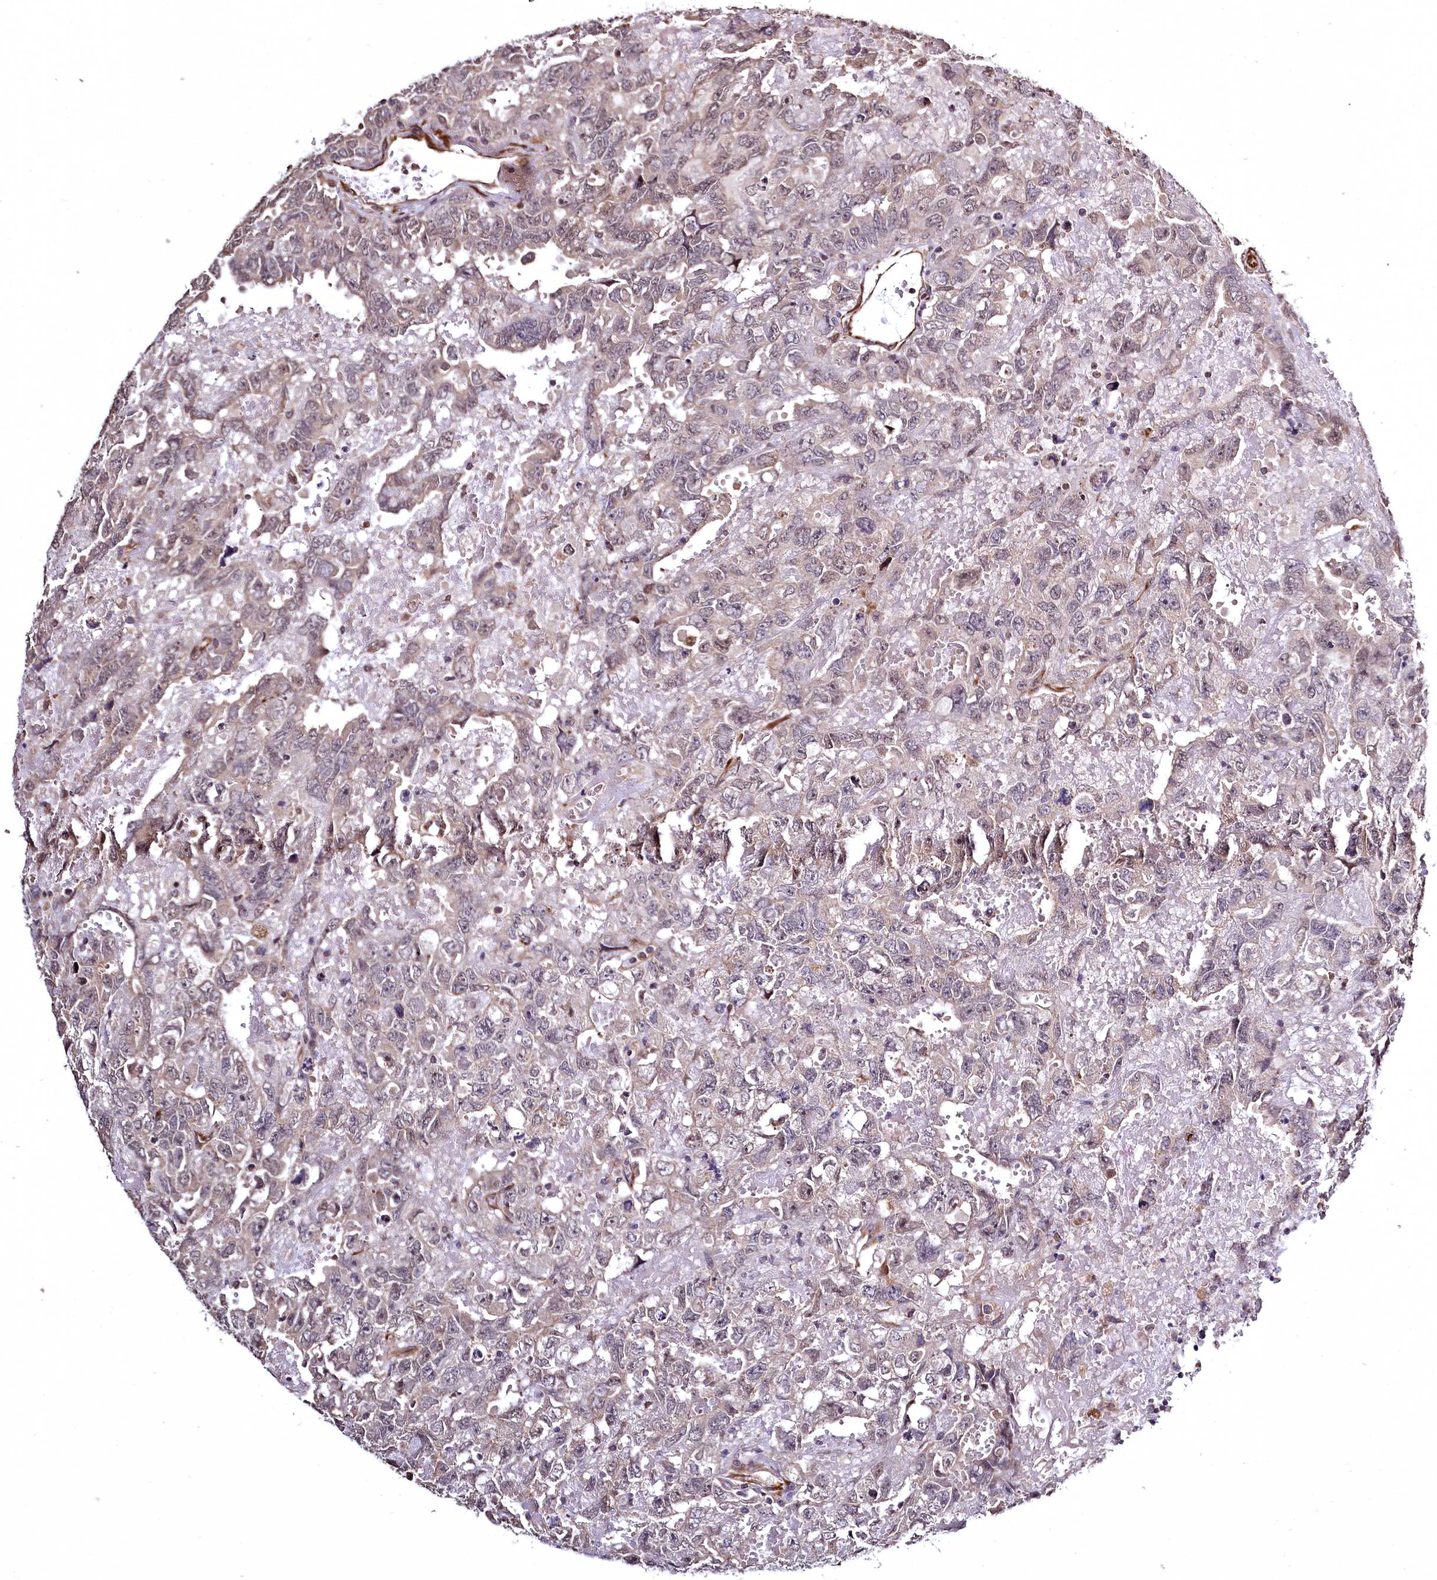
{"staining": {"intensity": "weak", "quantity": "<25%", "location": "cytoplasmic/membranous,nuclear"}, "tissue": "testis cancer", "cell_type": "Tumor cells", "image_type": "cancer", "snomed": [{"axis": "morphology", "description": "Carcinoma, Embryonal, NOS"}, {"axis": "topography", "description": "Testis"}], "caption": "Immunohistochemistry (IHC) of human testis embryonal carcinoma reveals no staining in tumor cells.", "gene": "TBCEL", "patient": {"sex": "male", "age": 45}}